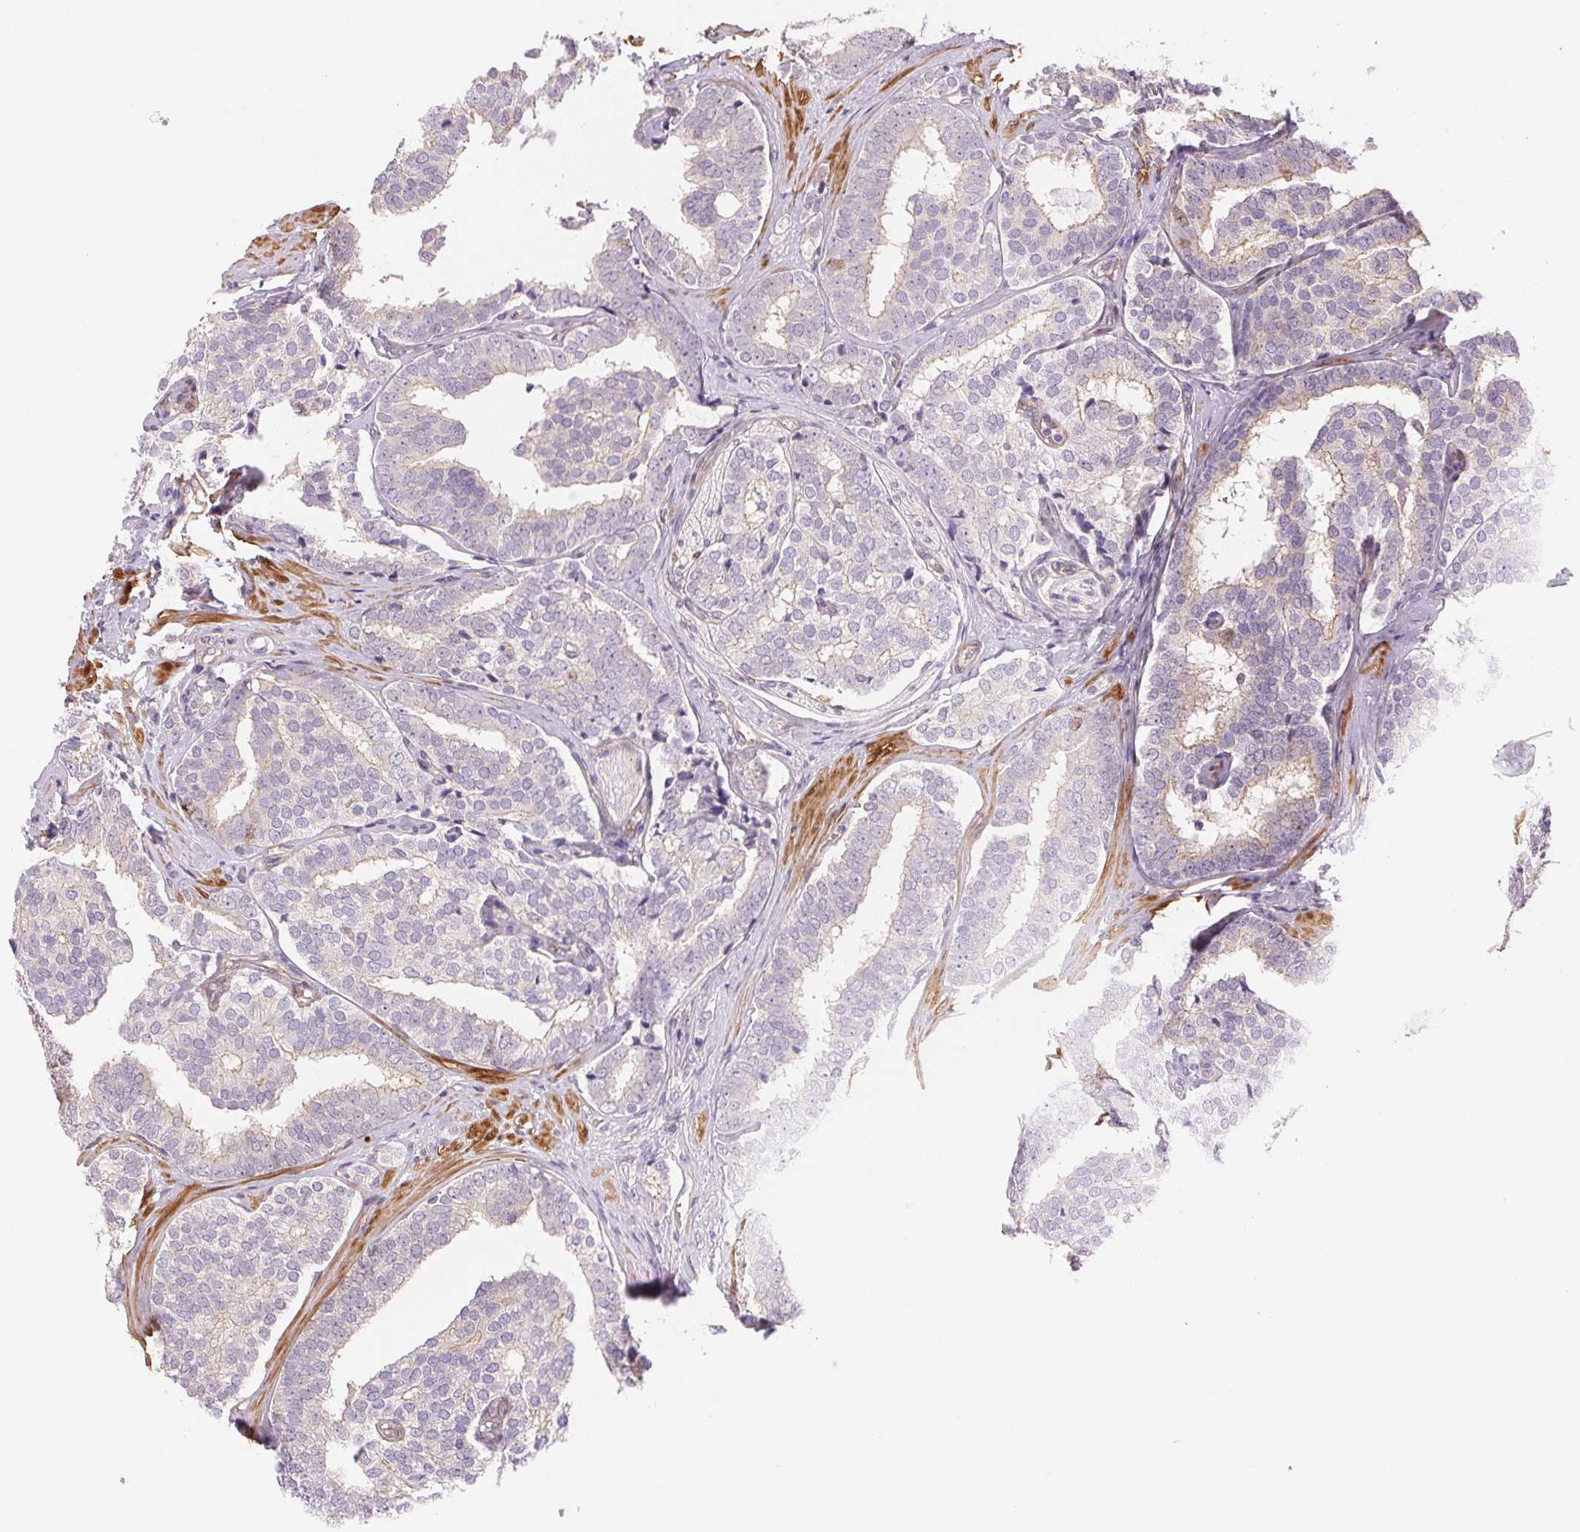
{"staining": {"intensity": "negative", "quantity": "none", "location": "none"}, "tissue": "prostate cancer", "cell_type": "Tumor cells", "image_type": "cancer", "snomed": [{"axis": "morphology", "description": "Adenocarcinoma, High grade"}, {"axis": "topography", "description": "Prostate"}], "caption": "Prostate high-grade adenocarcinoma was stained to show a protein in brown. There is no significant staining in tumor cells.", "gene": "SMTN", "patient": {"sex": "male", "age": 72}}